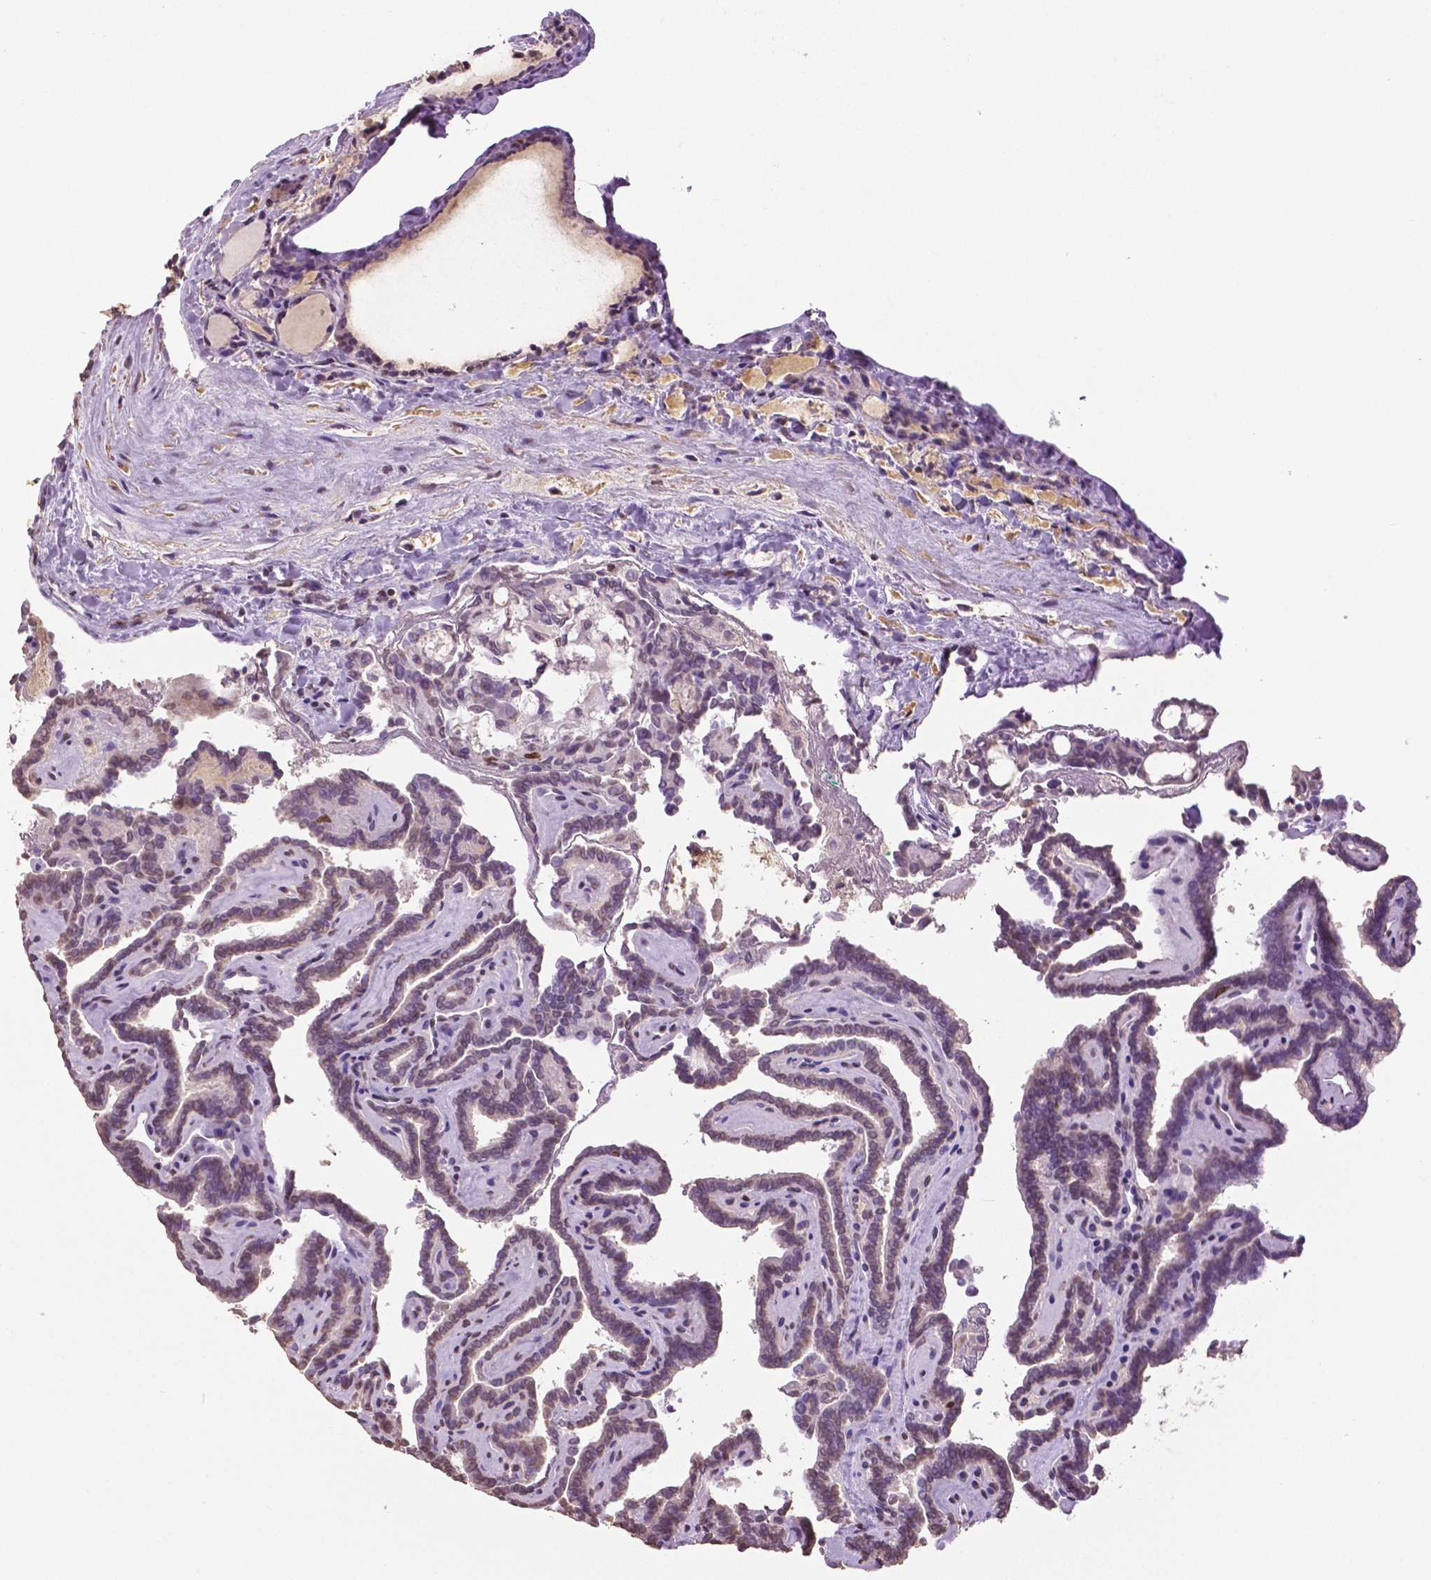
{"staining": {"intensity": "negative", "quantity": "none", "location": "none"}, "tissue": "thyroid cancer", "cell_type": "Tumor cells", "image_type": "cancer", "snomed": [{"axis": "morphology", "description": "Papillary adenocarcinoma, NOS"}, {"axis": "topography", "description": "Thyroid gland"}], "caption": "Immunohistochemical staining of thyroid papillary adenocarcinoma exhibits no significant expression in tumor cells.", "gene": "RUNX3", "patient": {"sex": "female", "age": 21}}